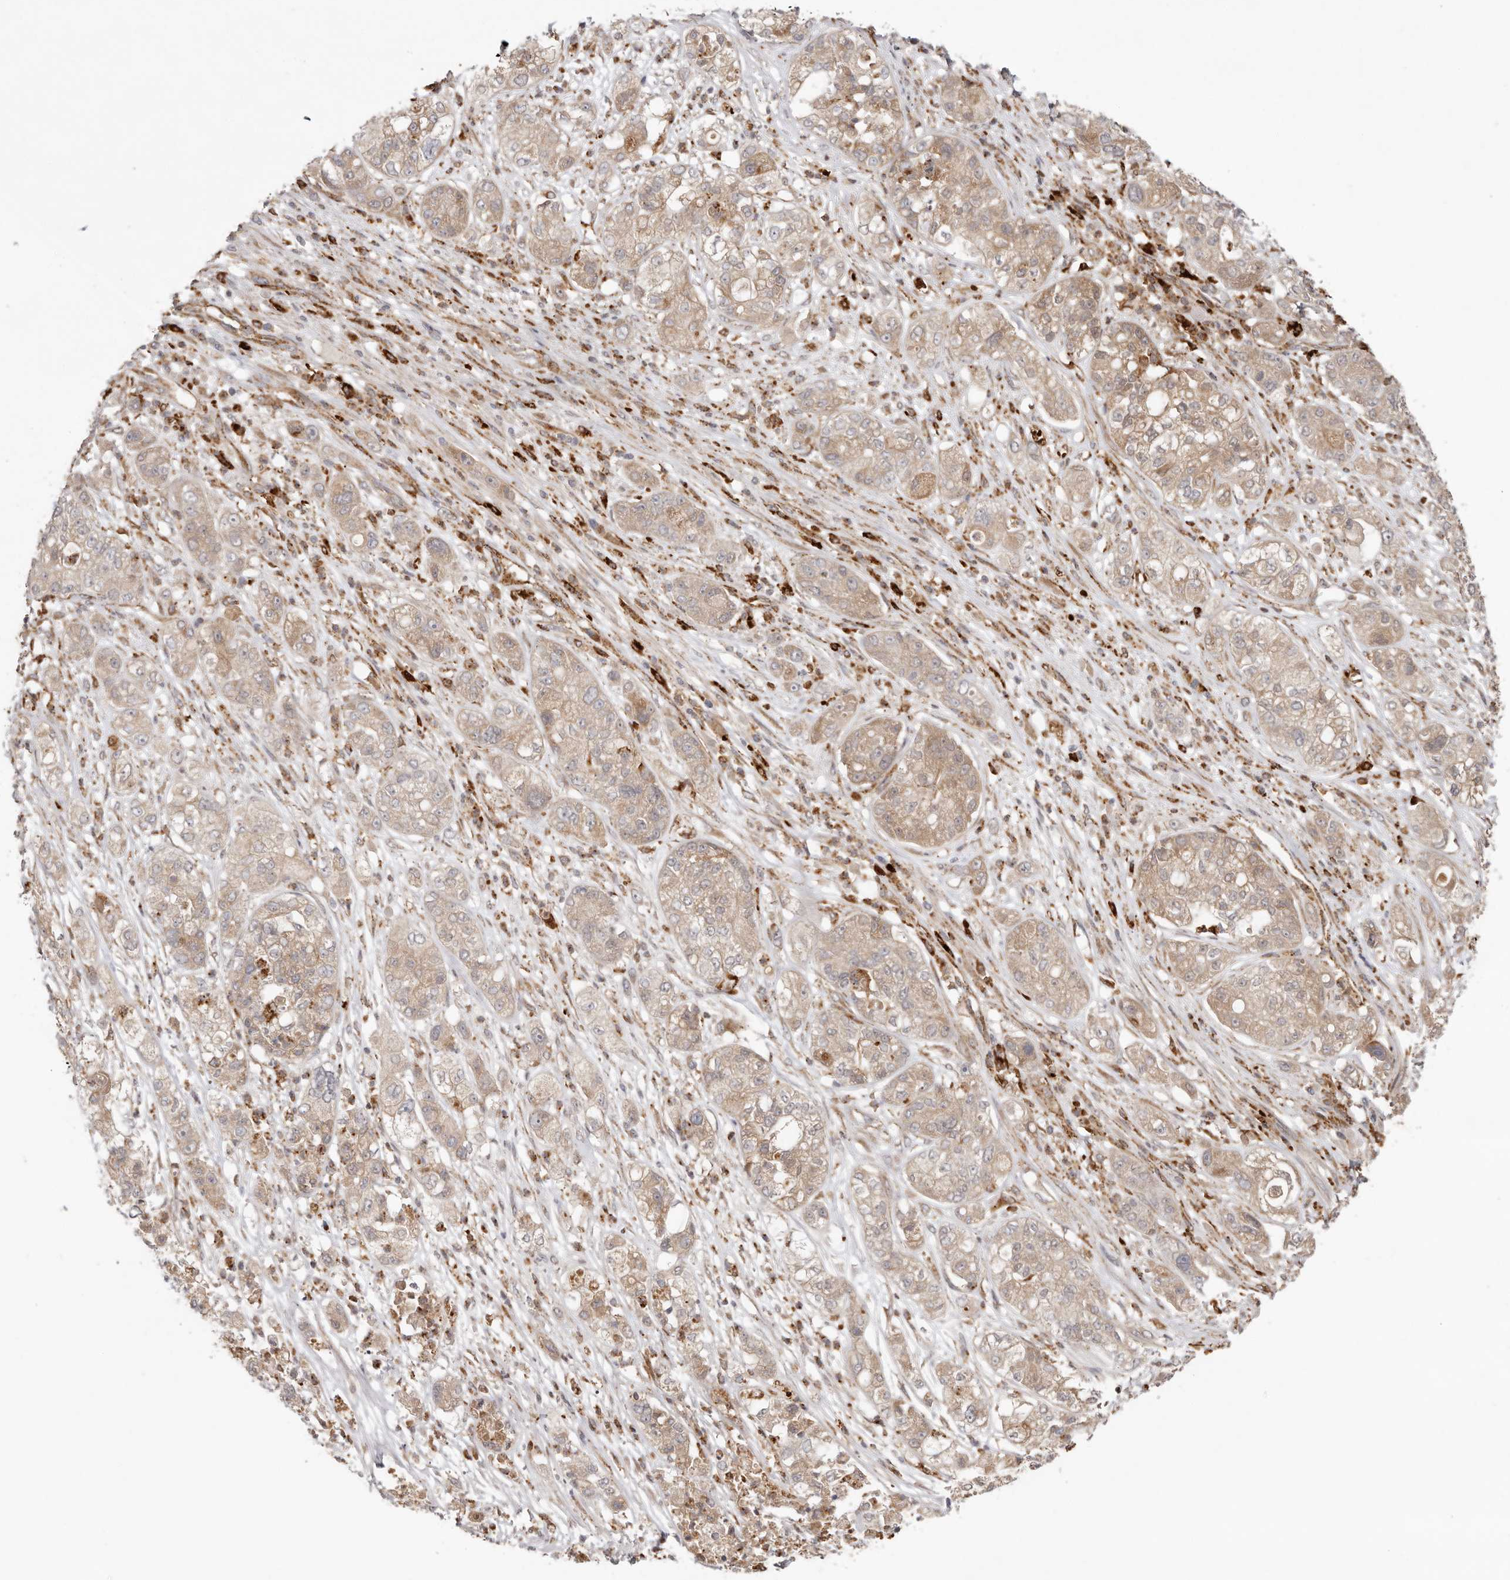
{"staining": {"intensity": "moderate", "quantity": ">75%", "location": "cytoplasmic/membranous"}, "tissue": "pancreatic cancer", "cell_type": "Tumor cells", "image_type": "cancer", "snomed": [{"axis": "morphology", "description": "Adenocarcinoma, NOS"}, {"axis": "topography", "description": "Pancreas"}], "caption": "Immunohistochemical staining of human pancreatic cancer demonstrates medium levels of moderate cytoplasmic/membranous expression in approximately >75% of tumor cells. Nuclei are stained in blue.", "gene": "GRN", "patient": {"sex": "female", "age": 78}}